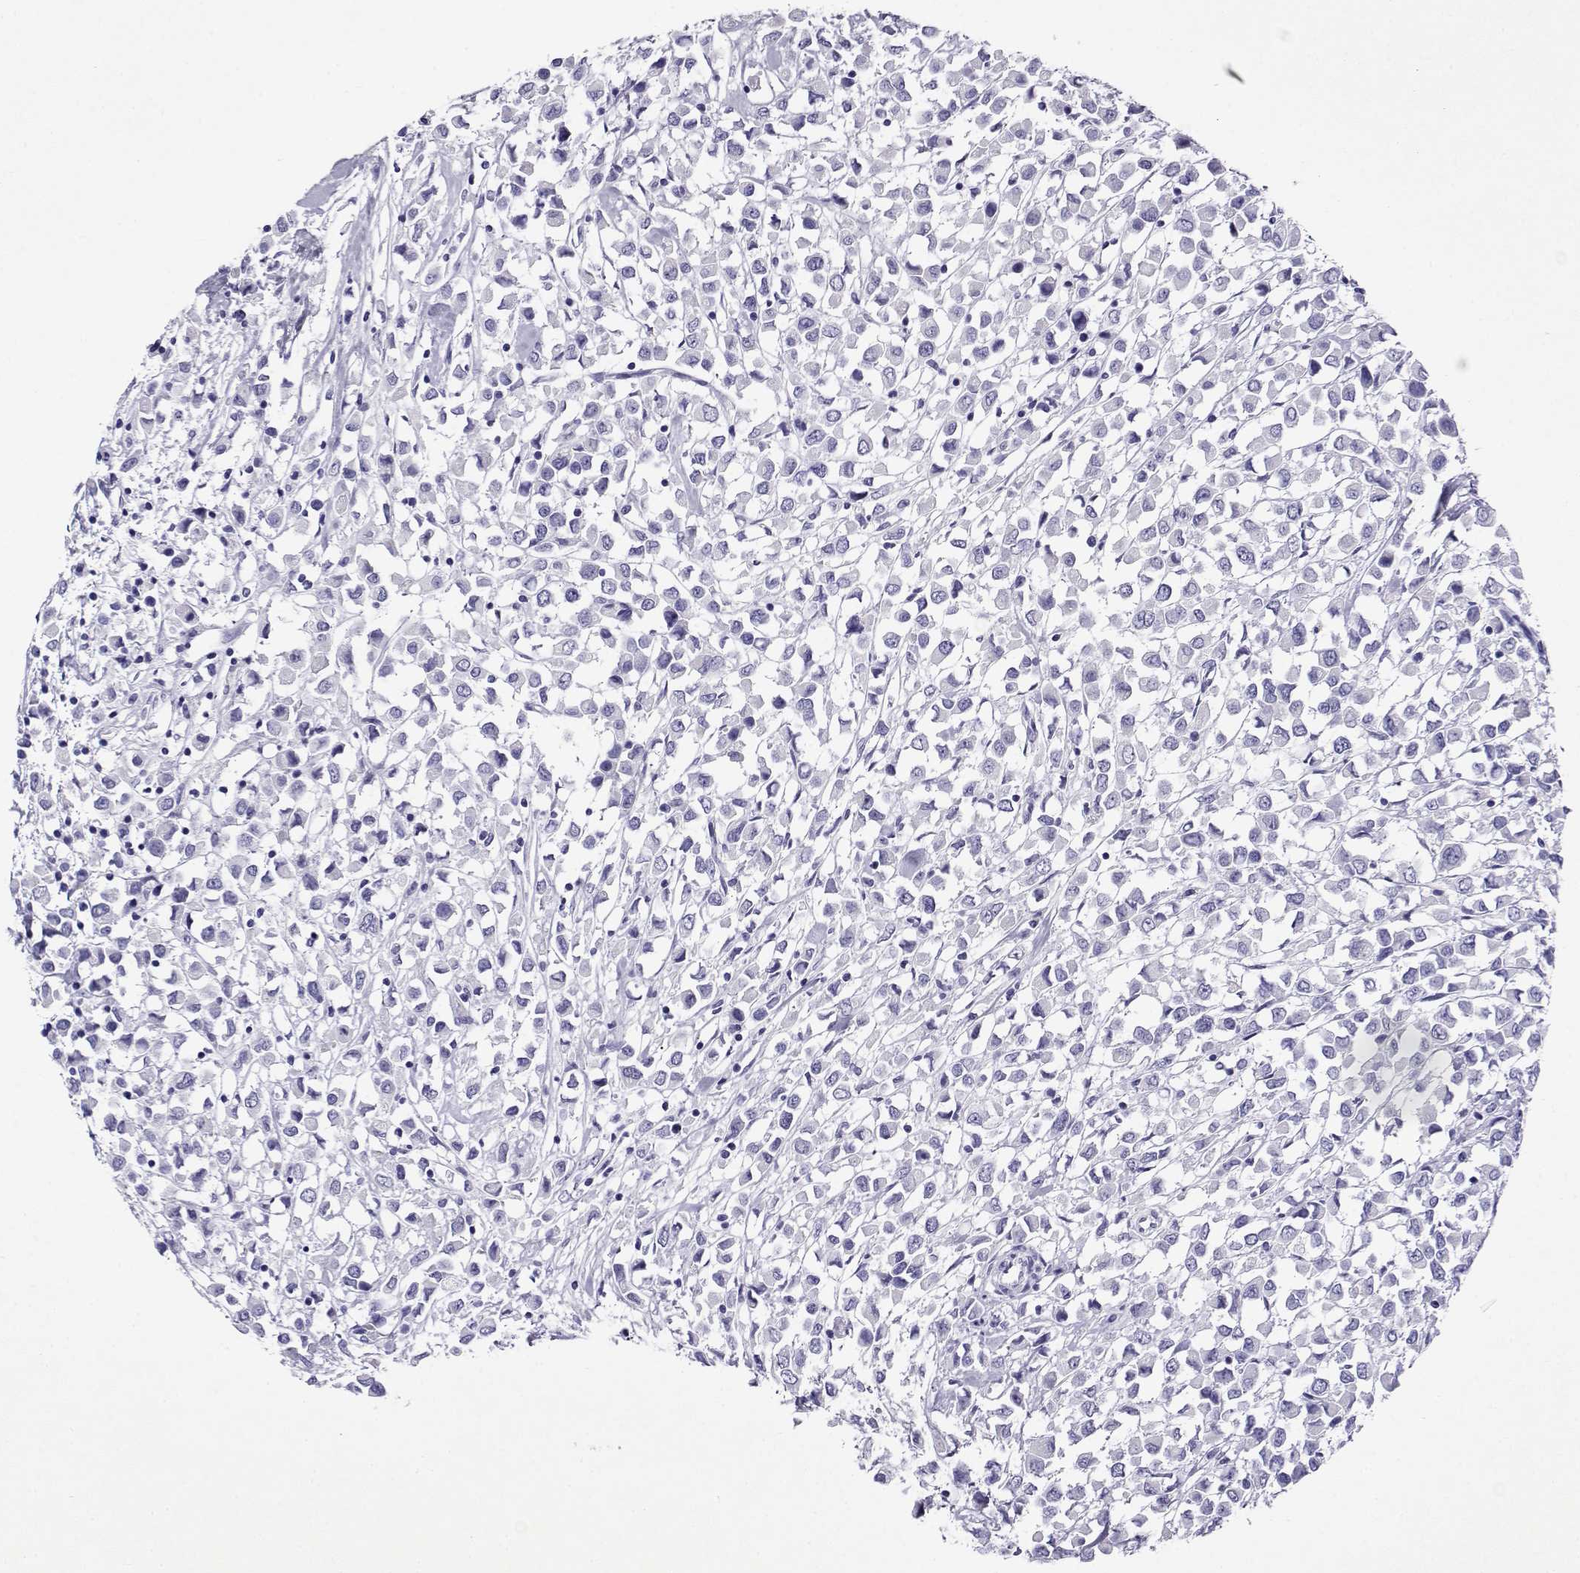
{"staining": {"intensity": "negative", "quantity": "none", "location": "none"}, "tissue": "breast cancer", "cell_type": "Tumor cells", "image_type": "cancer", "snomed": [{"axis": "morphology", "description": "Duct carcinoma"}, {"axis": "topography", "description": "Breast"}], "caption": "DAB immunohistochemical staining of human breast cancer exhibits no significant expression in tumor cells. Nuclei are stained in blue.", "gene": "CABS1", "patient": {"sex": "female", "age": 61}}